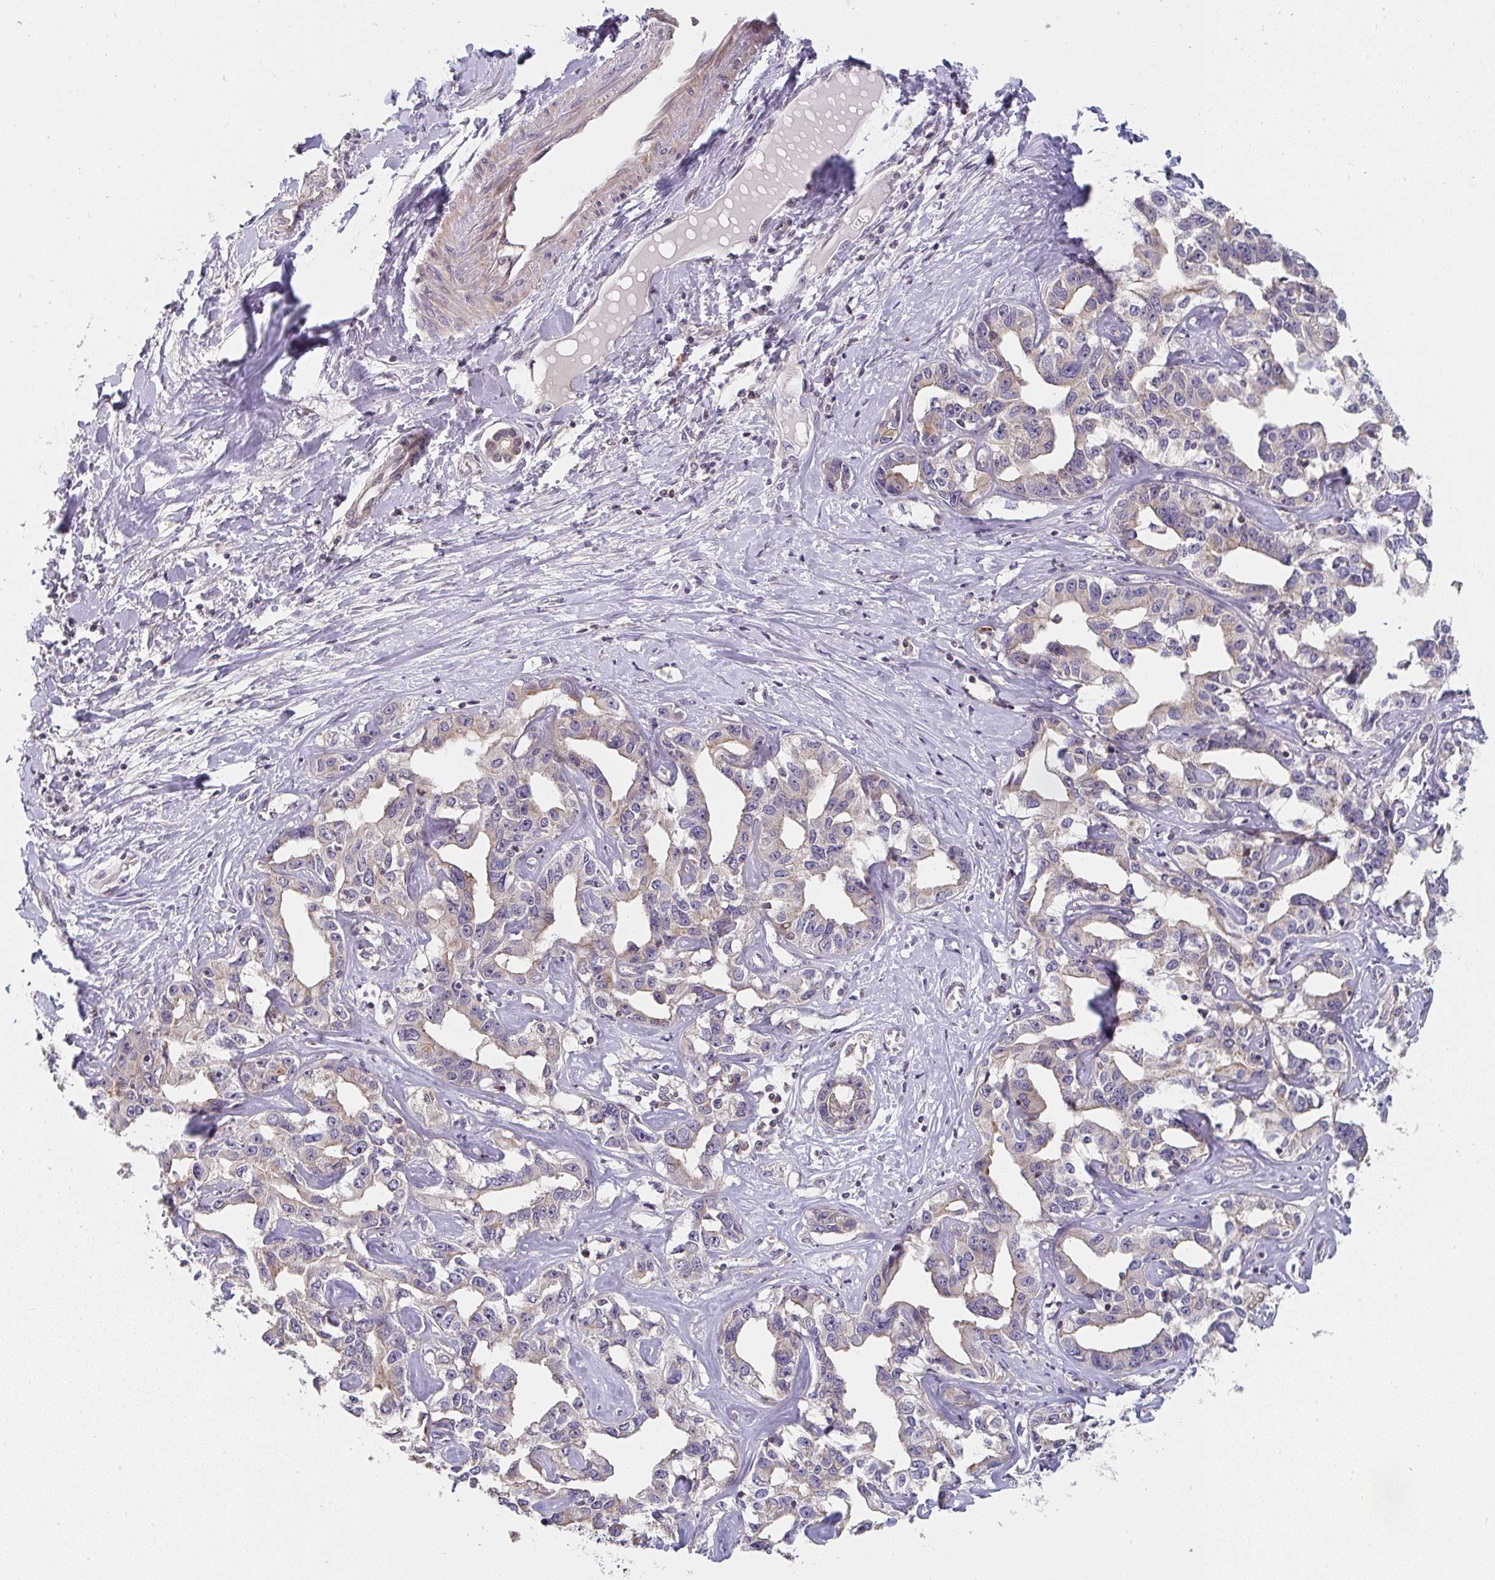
{"staining": {"intensity": "weak", "quantity": "<25%", "location": "cytoplasmic/membranous"}, "tissue": "liver cancer", "cell_type": "Tumor cells", "image_type": "cancer", "snomed": [{"axis": "morphology", "description": "Cholangiocarcinoma"}, {"axis": "topography", "description": "Liver"}], "caption": "This is an immunohistochemistry image of cholangiocarcinoma (liver). There is no positivity in tumor cells.", "gene": "RANGRF", "patient": {"sex": "male", "age": 59}}